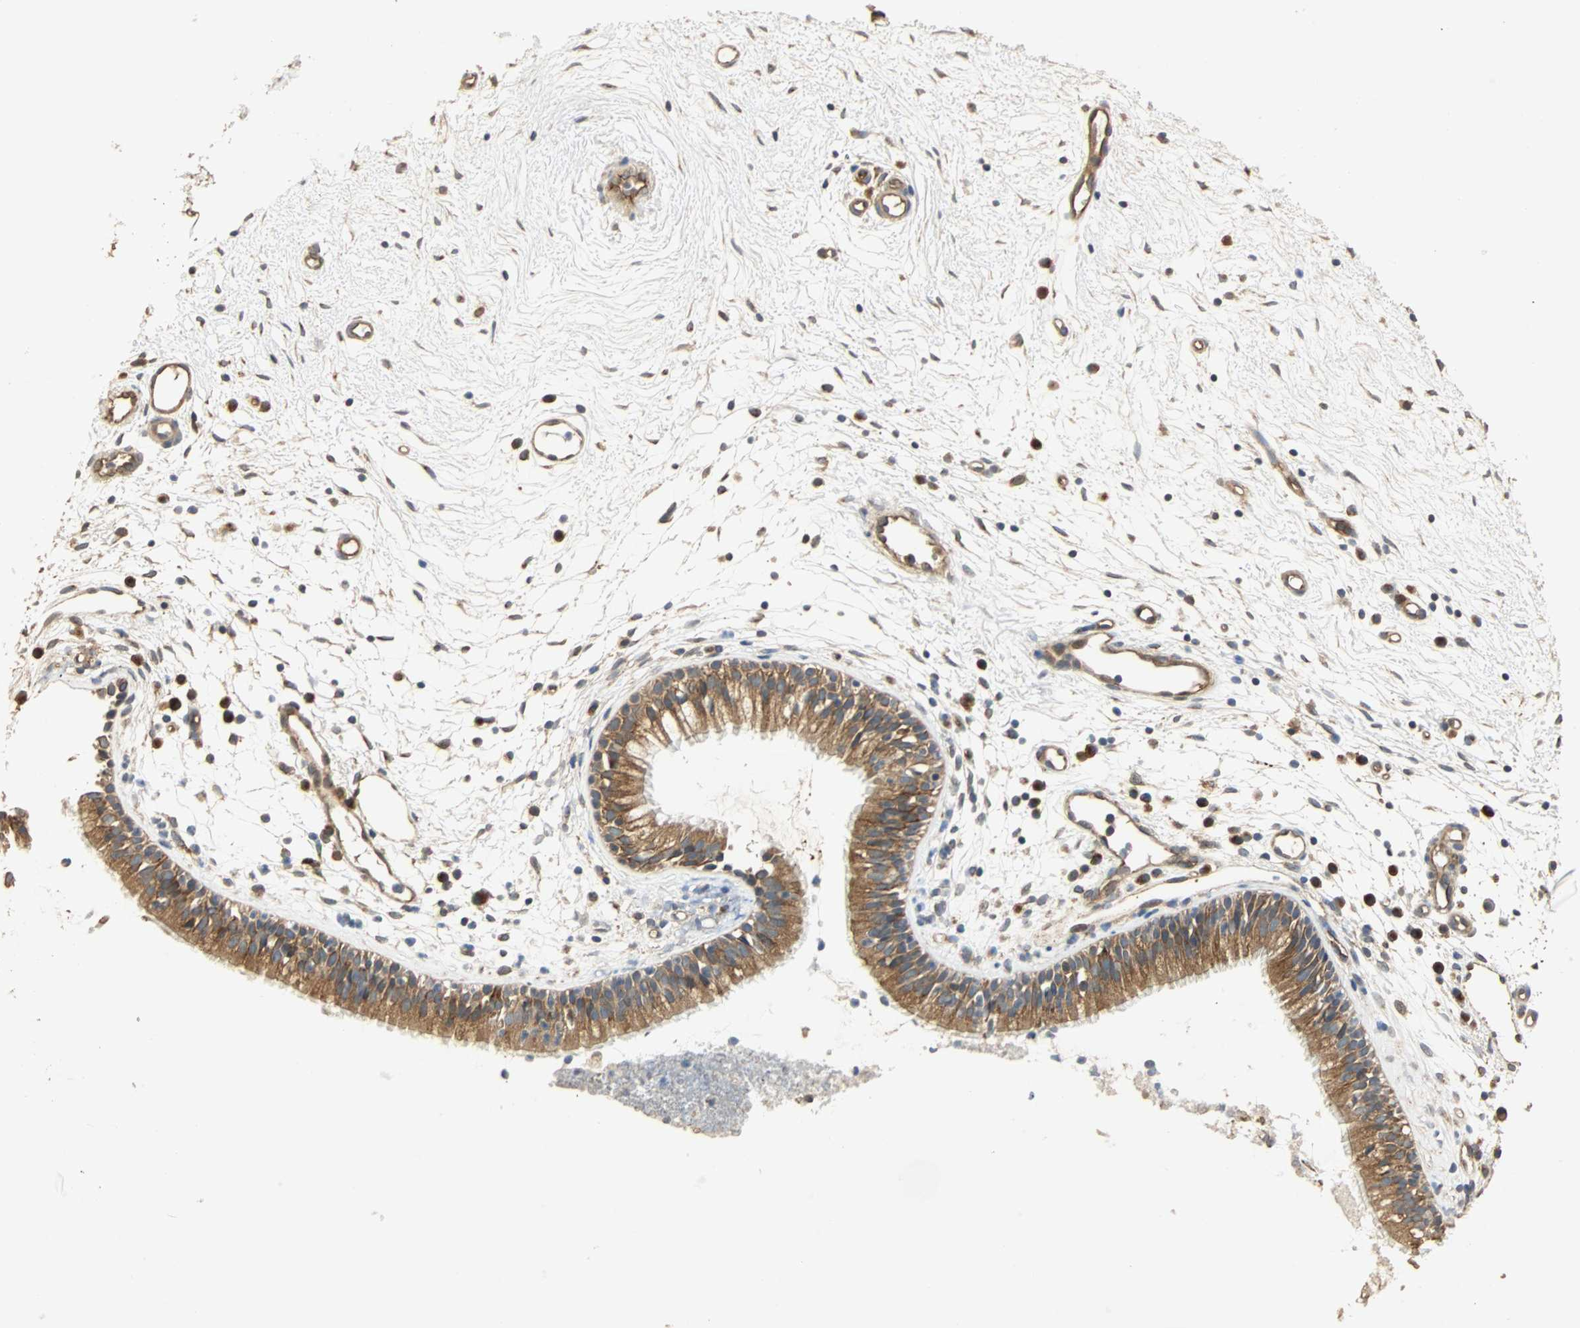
{"staining": {"intensity": "moderate", "quantity": ">75%", "location": "cytoplasmic/membranous"}, "tissue": "nasopharynx", "cell_type": "Respiratory epithelial cells", "image_type": "normal", "snomed": [{"axis": "morphology", "description": "Normal tissue, NOS"}, {"axis": "topography", "description": "Nasopharynx"}], "caption": "Nasopharynx stained with immunohistochemistry (IHC) reveals moderate cytoplasmic/membranous expression in approximately >75% of respiratory epithelial cells.", "gene": "GALK1", "patient": {"sex": "male", "age": 21}}